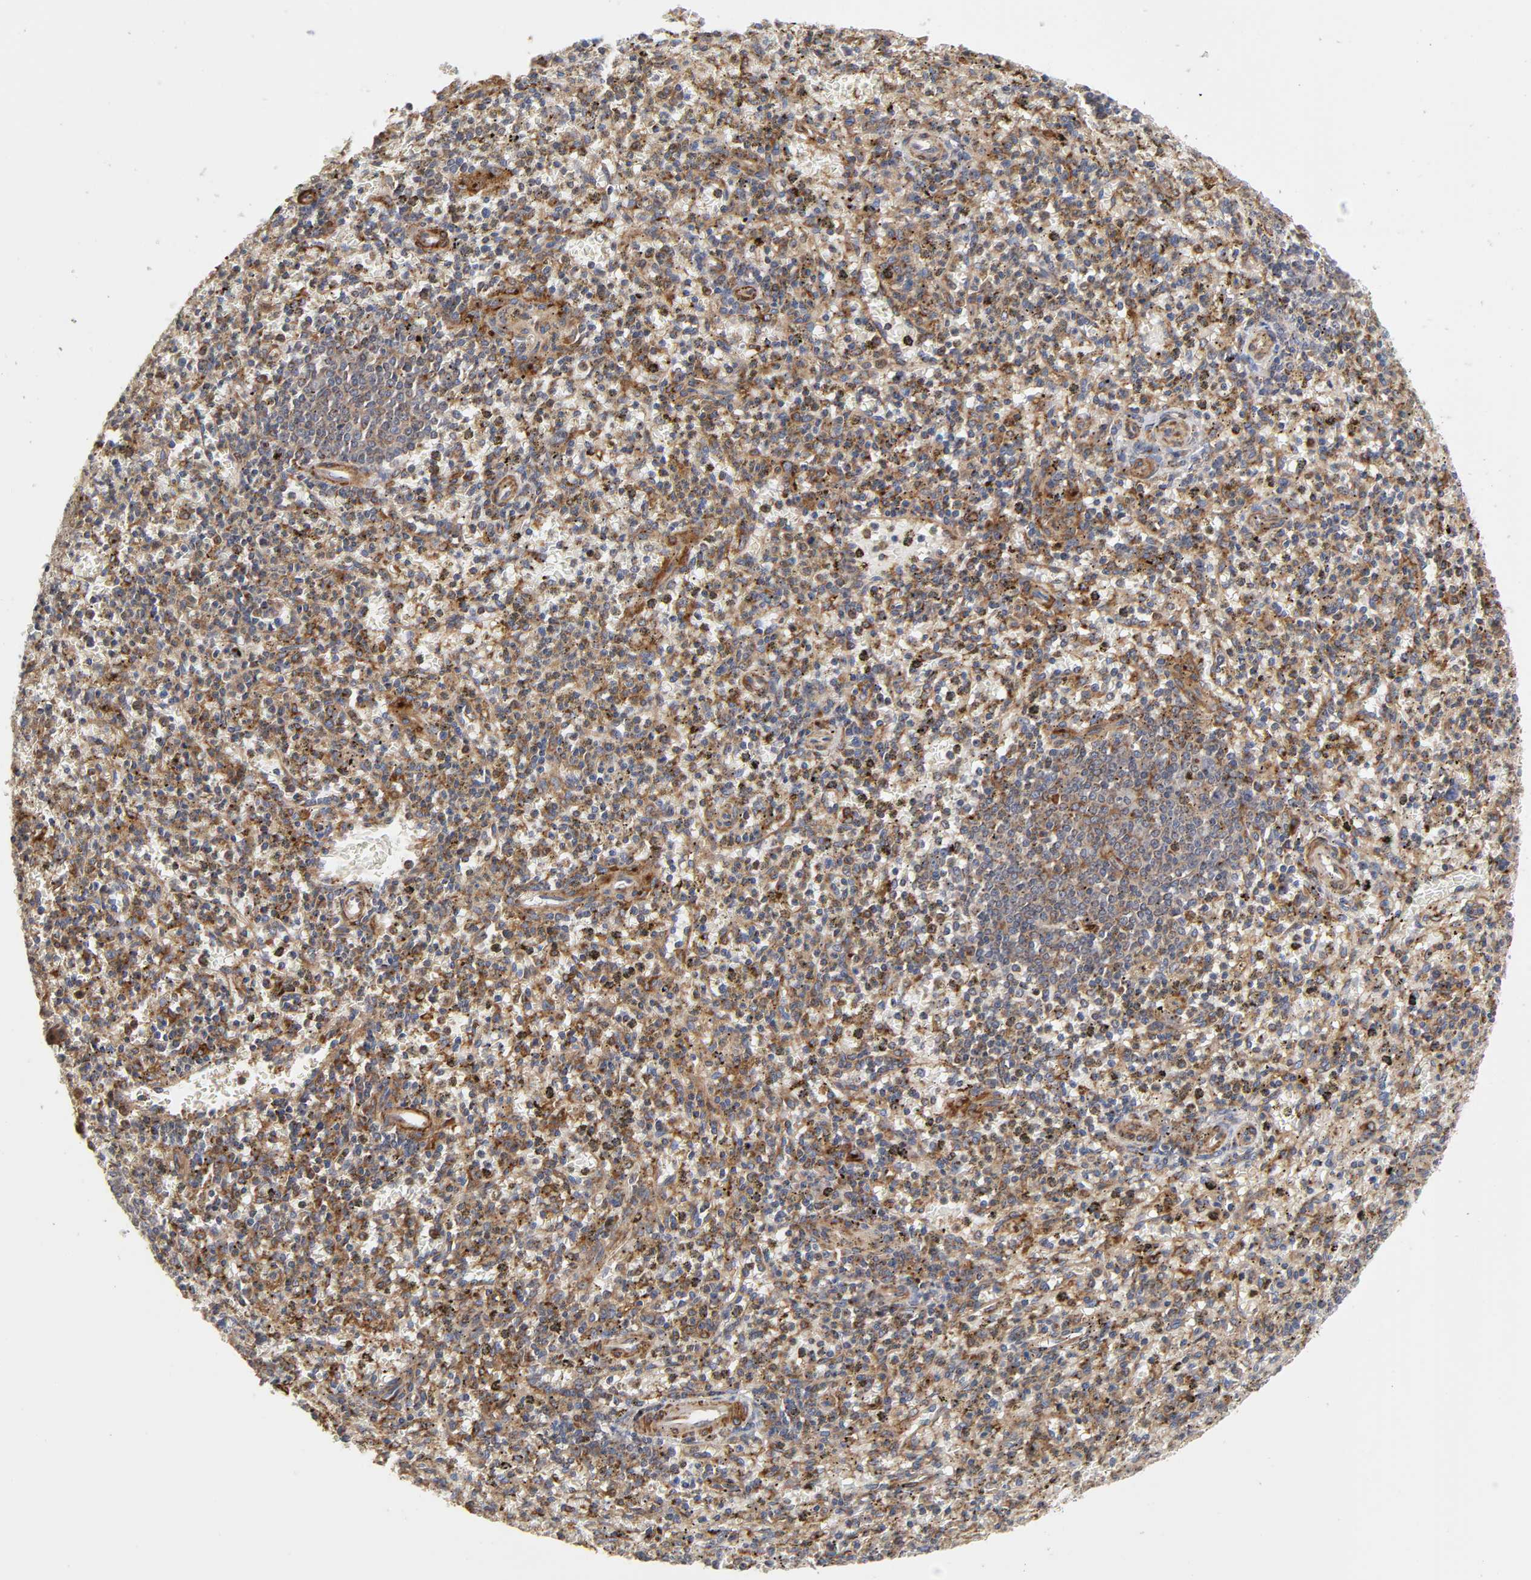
{"staining": {"intensity": "moderate", "quantity": ">75%", "location": "cytoplasmic/membranous"}, "tissue": "spleen", "cell_type": "Cells in red pulp", "image_type": "normal", "snomed": [{"axis": "morphology", "description": "Normal tissue, NOS"}, {"axis": "topography", "description": "Spleen"}], "caption": "An immunohistochemistry image of unremarkable tissue is shown. Protein staining in brown labels moderate cytoplasmic/membranous positivity in spleen within cells in red pulp.", "gene": "GNPTG", "patient": {"sex": "male", "age": 72}}